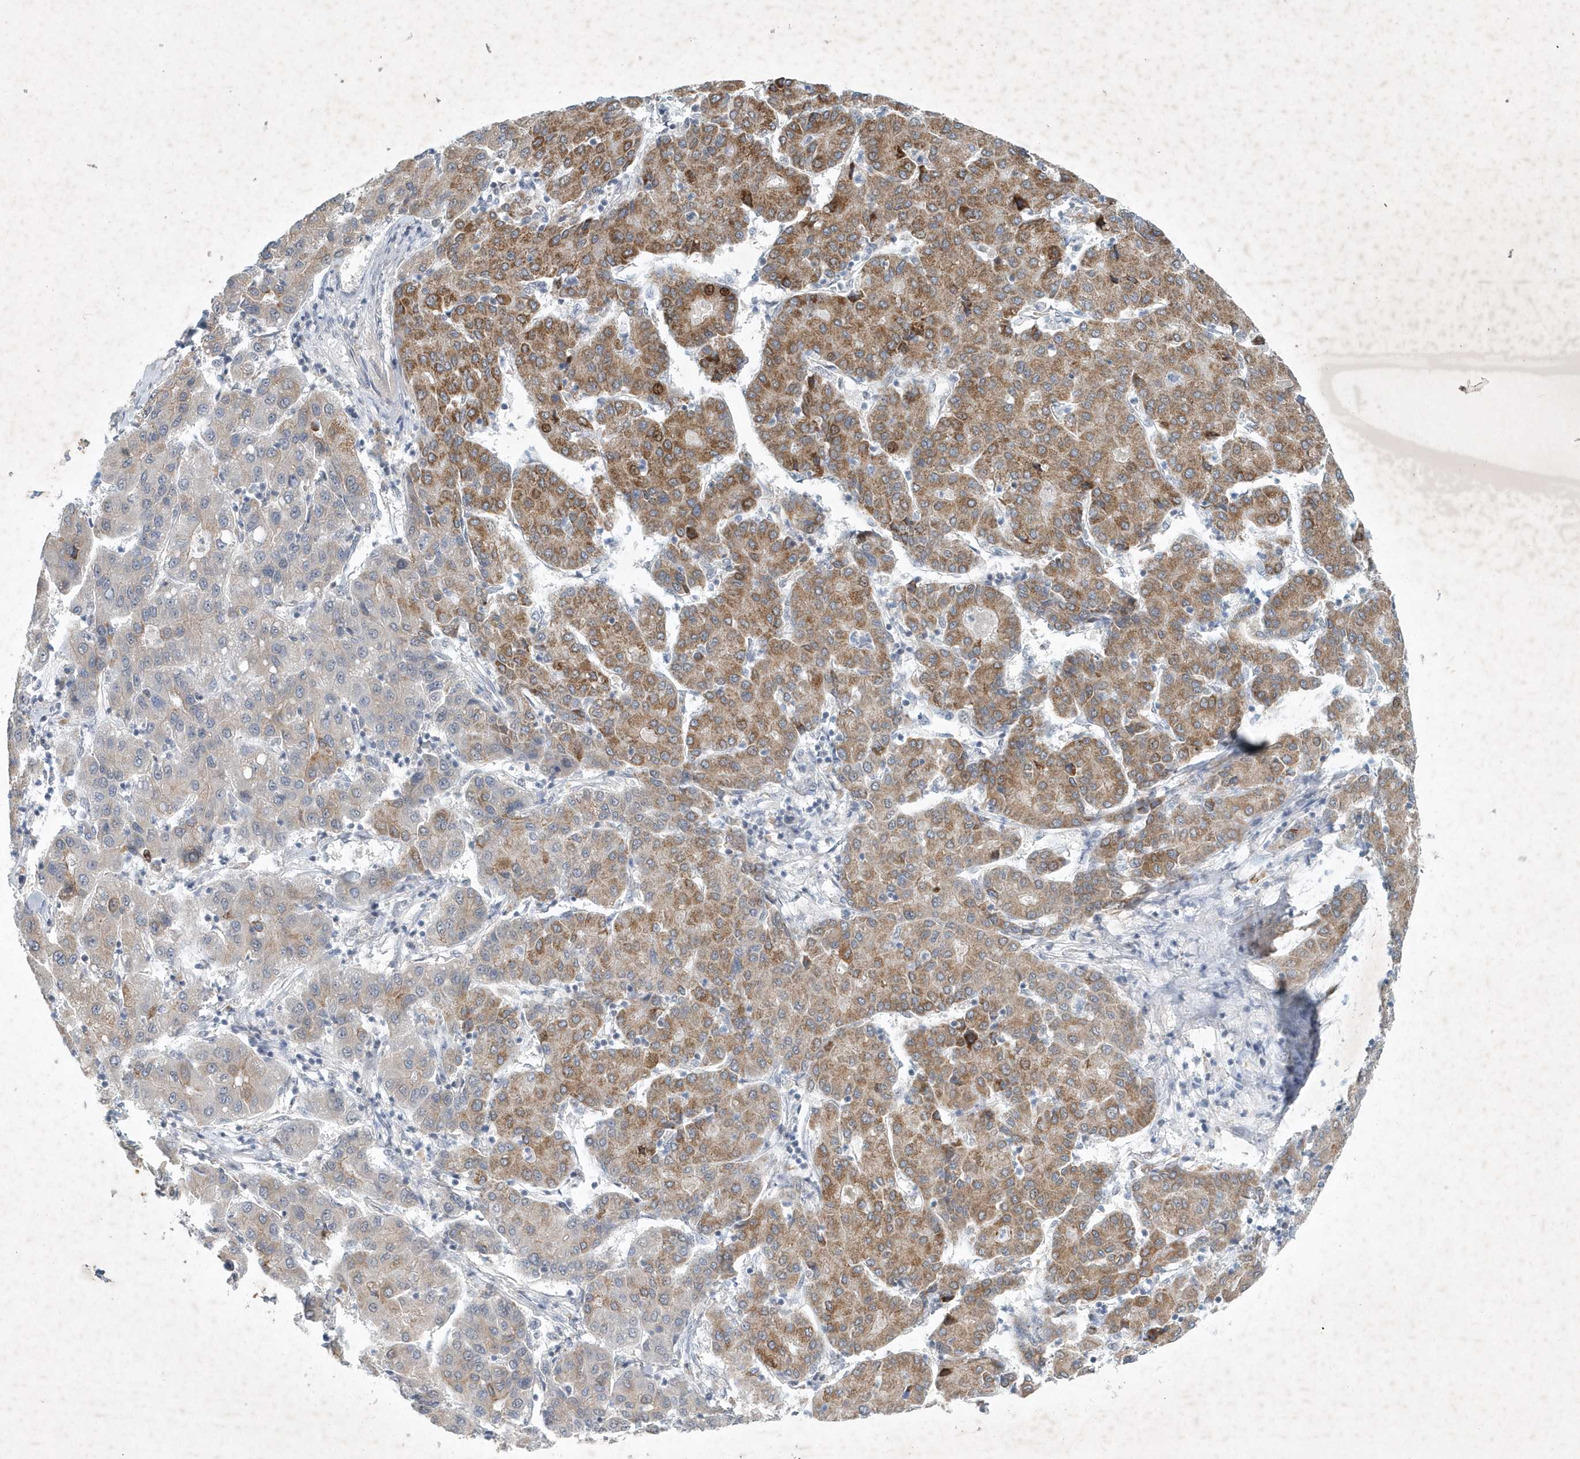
{"staining": {"intensity": "moderate", "quantity": "25%-75%", "location": "cytoplasmic/membranous"}, "tissue": "liver cancer", "cell_type": "Tumor cells", "image_type": "cancer", "snomed": [{"axis": "morphology", "description": "Carcinoma, Hepatocellular, NOS"}, {"axis": "topography", "description": "Liver"}], "caption": "Brown immunohistochemical staining in liver hepatocellular carcinoma demonstrates moderate cytoplasmic/membranous expression in about 25%-75% of tumor cells. The staining was performed using DAB to visualize the protein expression in brown, while the nuclei were stained in blue with hematoxylin (Magnification: 20x).", "gene": "ZBTB9", "patient": {"sex": "male", "age": 65}}